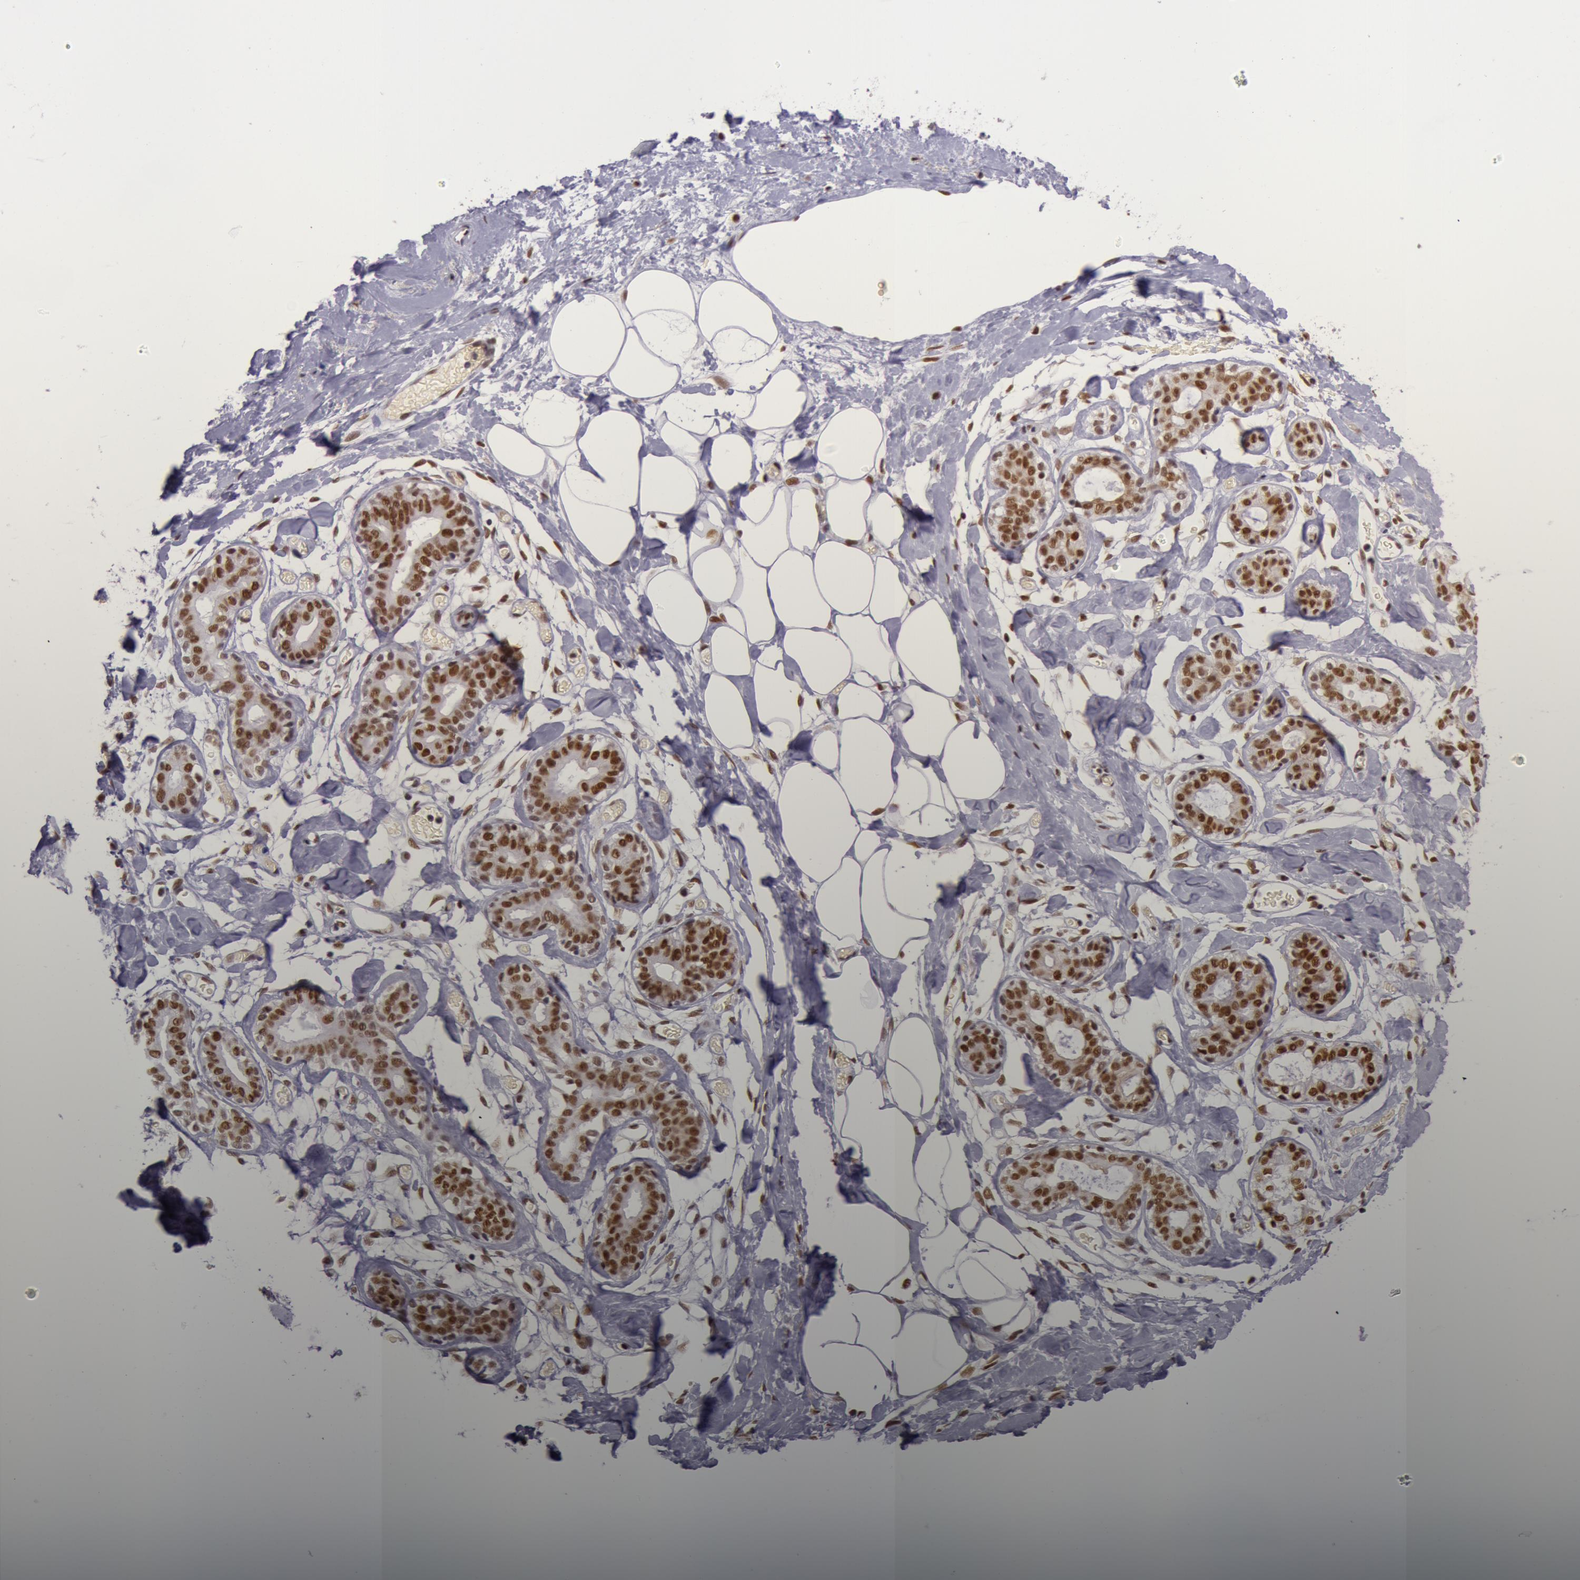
{"staining": {"intensity": "moderate", "quantity": ">75%", "location": "nuclear"}, "tissue": "breast", "cell_type": "Adipocytes", "image_type": "normal", "snomed": [{"axis": "morphology", "description": "Normal tissue, NOS"}, {"axis": "topography", "description": "Breast"}], "caption": "Moderate nuclear expression for a protein is identified in about >75% of adipocytes of normal breast using immunohistochemistry (IHC).", "gene": "NBN", "patient": {"sex": "female", "age": 23}}